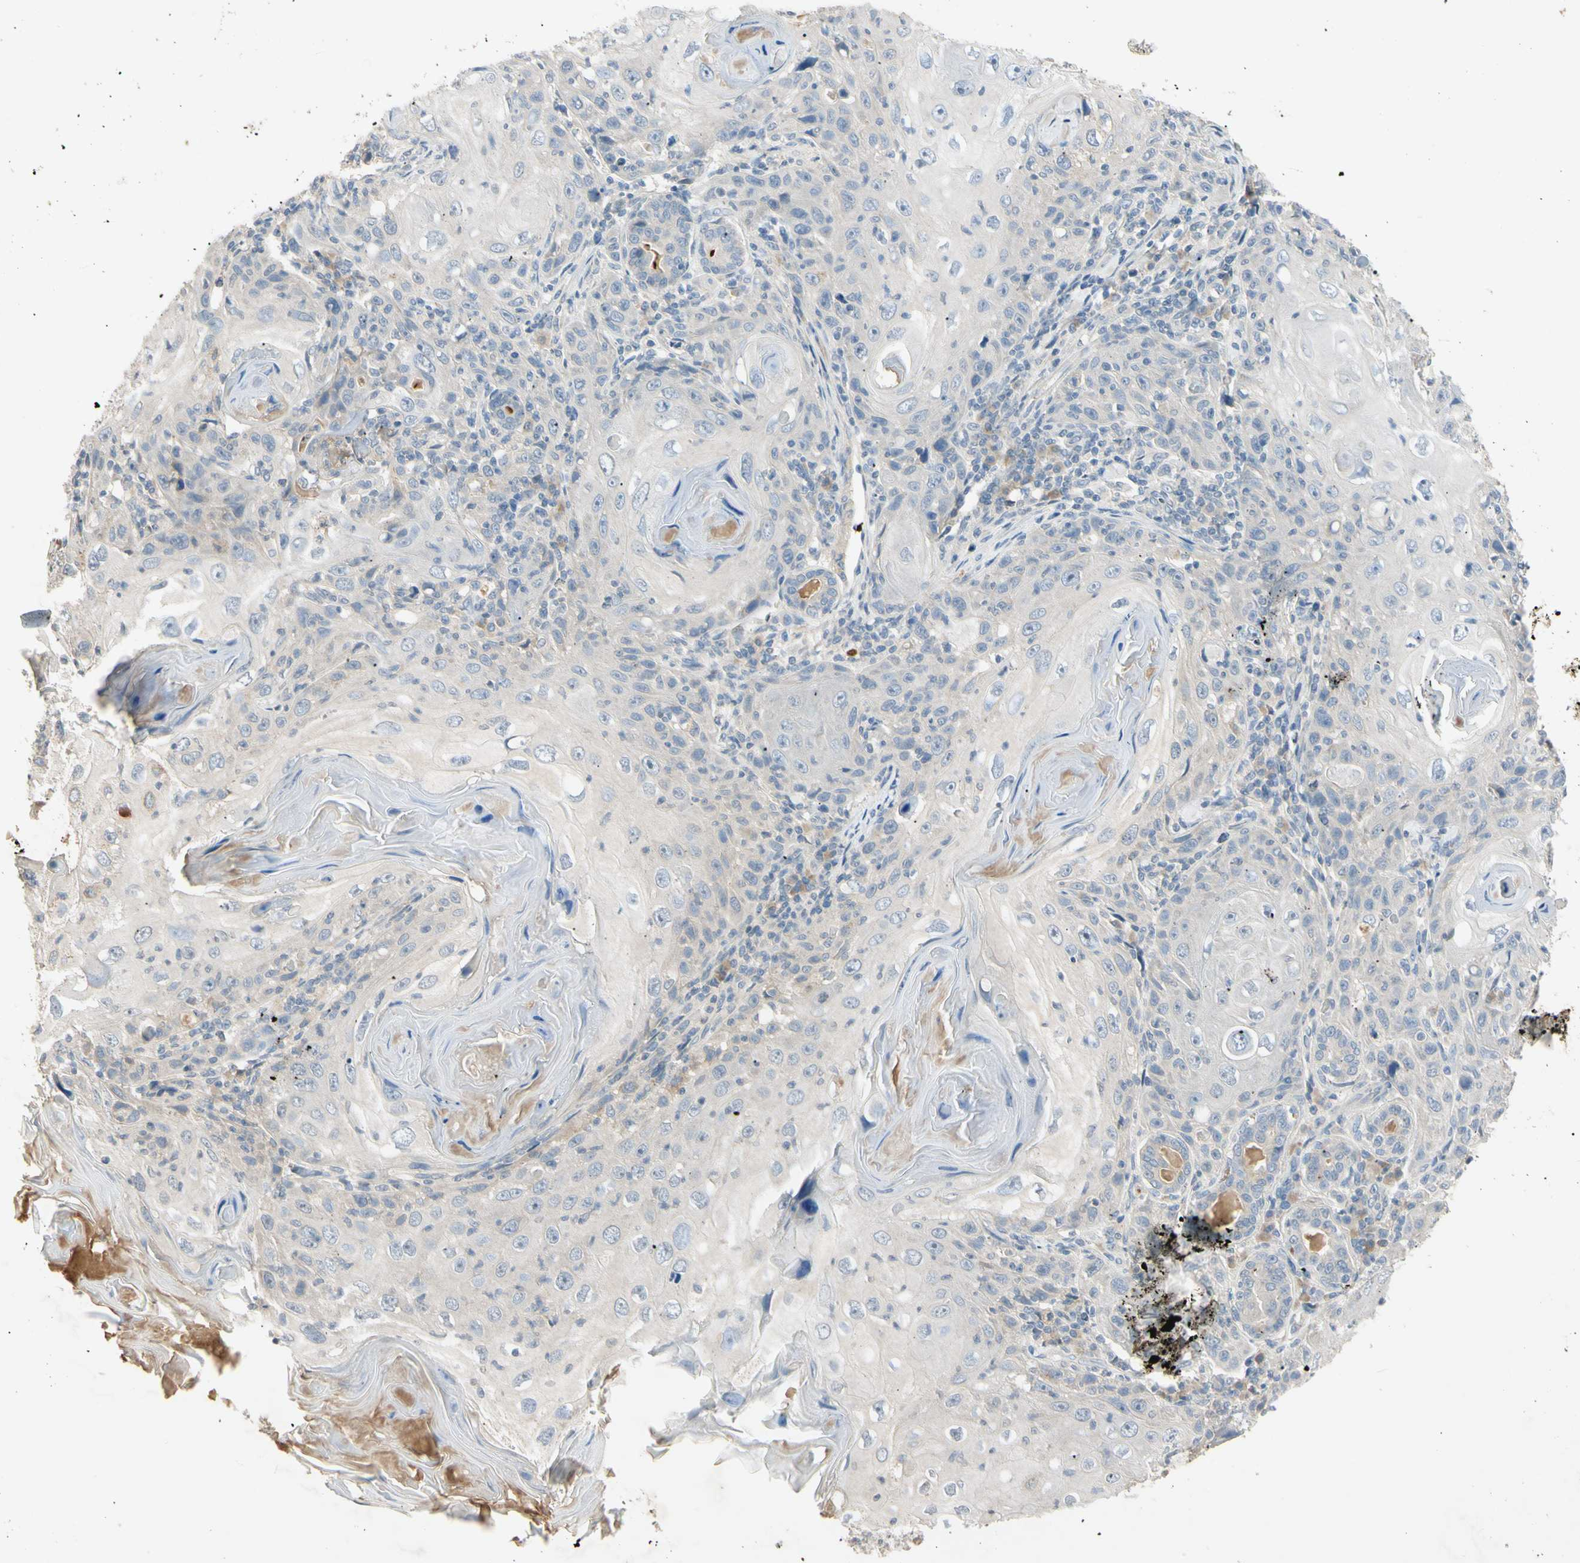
{"staining": {"intensity": "negative", "quantity": "none", "location": "none"}, "tissue": "skin cancer", "cell_type": "Tumor cells", "image_type": "cancer", "snomed": [{"axis": "morphology", "description": "Squamous cell carcinoma, NOS"}, {"axis": "topography", "description": "Skin"}], "caption": "The image exhibits no significant positivity in tumor cells of skin squamous cell carcinoma.", "gene": "PRSS21", "patient": {"sex": "female", "age": 88}}